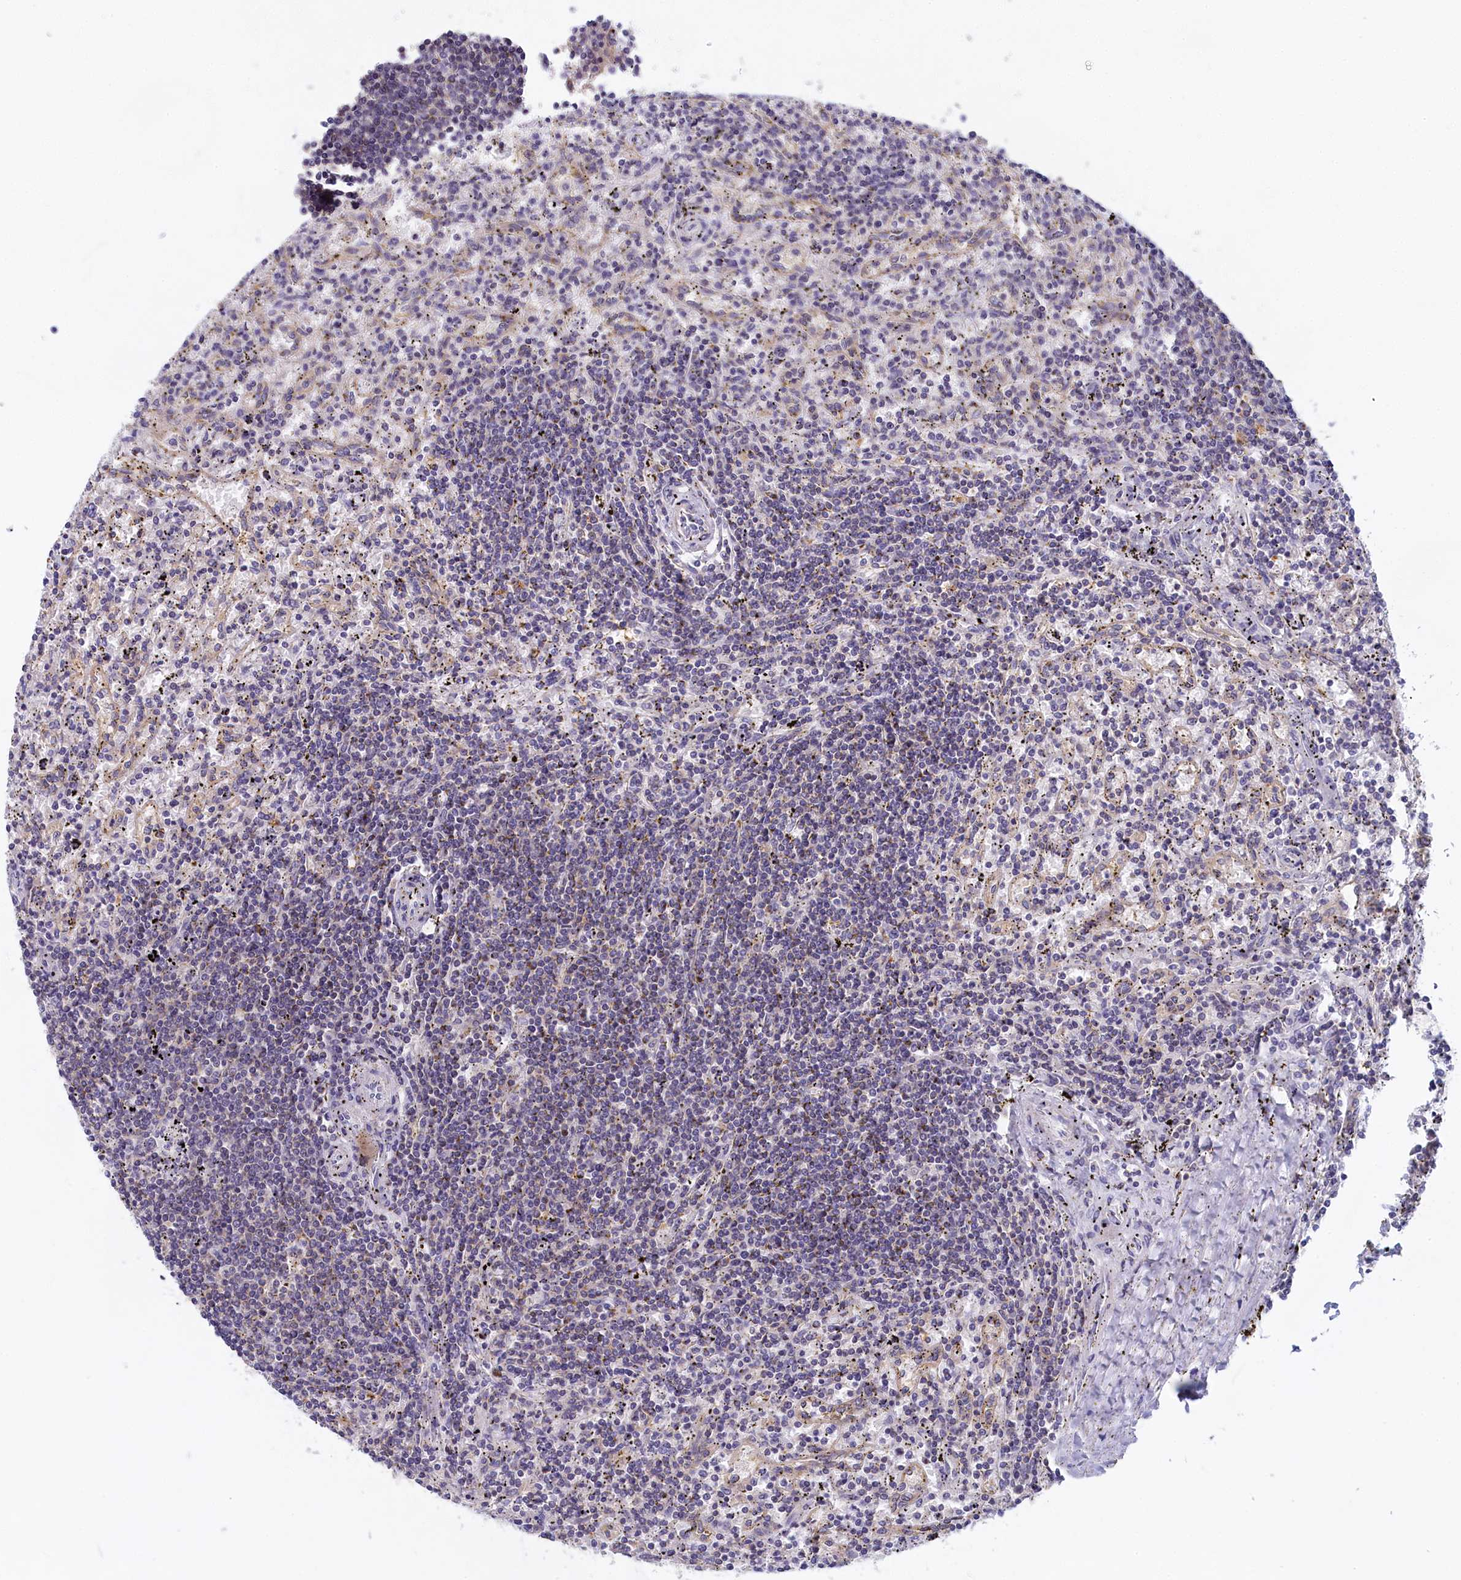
{"staining": {"intensity": "negative", "quantity": "none", "location": "none"}, "tissue": "lymphoma", "cell_type": "Tumor cells", "image_type": "cancer", "snomed": [{"axis": "morphology", "description": "Malignant lymphoma, non-Hodgkin's type, Low grade"}, {"axis": "topography", "description": "Spleen"}], "caption": "Photomicrograph shows no significant protein positivity in tumor cells of malignant lymphoma, non-Hodgkin's type (low-grade). (DAB immunohistochemistry (IHC), high magnification).", "gene": "NOL10", "patient": {"sex": "male", "age": 76}}